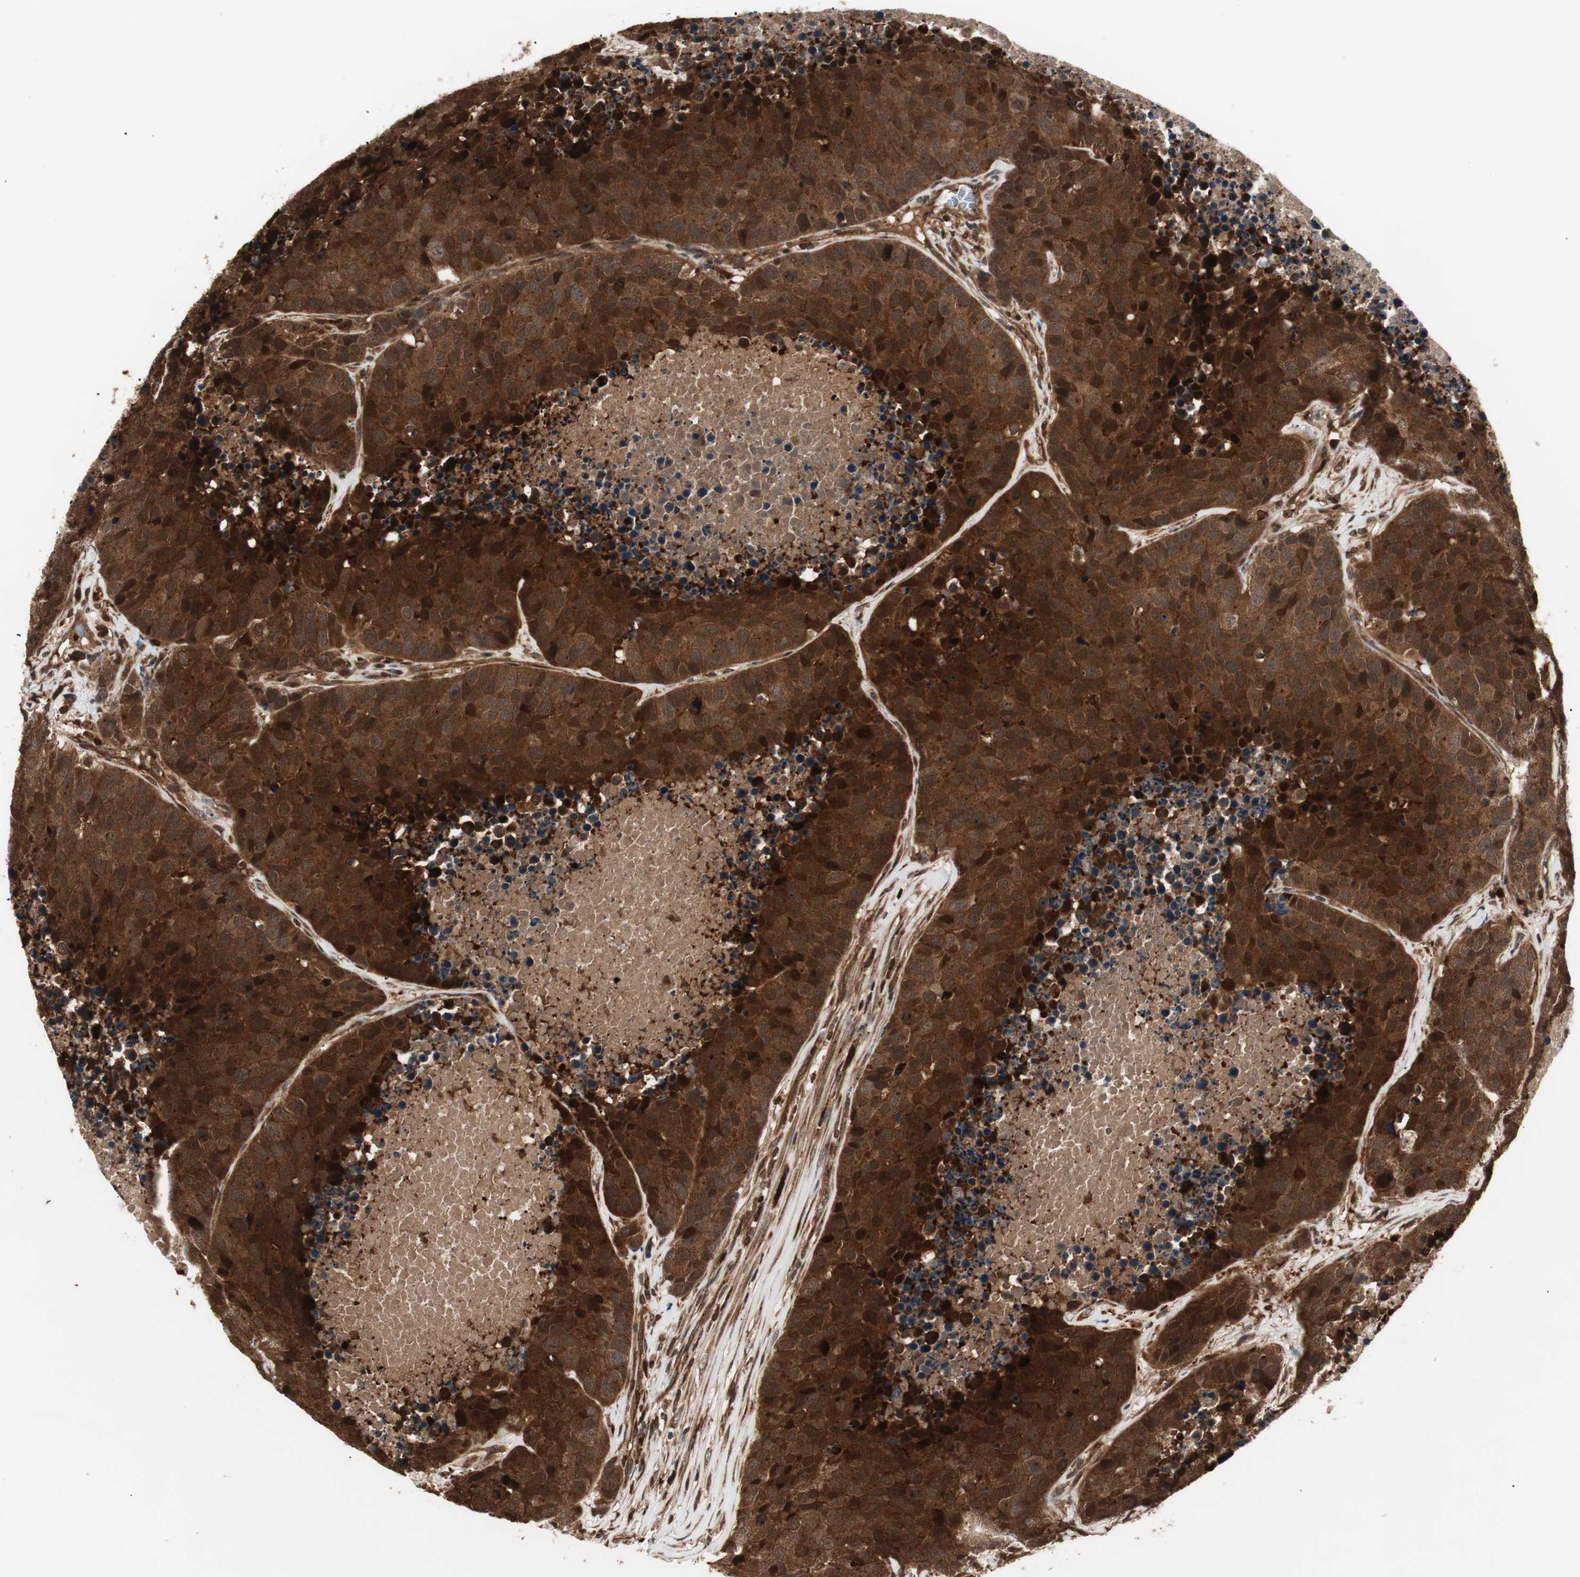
{"staining": {"intensity": "strong", "quantity": ">75%", "location": "cytoplasmic/membranous"}, "tissue": "carcinoid", "cell_type": "Tumor cells", "image_type": "cancer", "snomed": [{"axis": "morphology", "description": "Carcinoid, malignant, NOS"}, {"axis": "topography", "description": "Lung"}], "caption": "IHC (DAB (3,3'-diaminobenzidine)) staining of human malignant carcinoid shows strong cytoplasmic/membranous protein positivity in about >75% of tumor cells. Nuclei are stained in blue.", "gene": "PRKG2", "patient": {"sex": "male", "age": 60}}